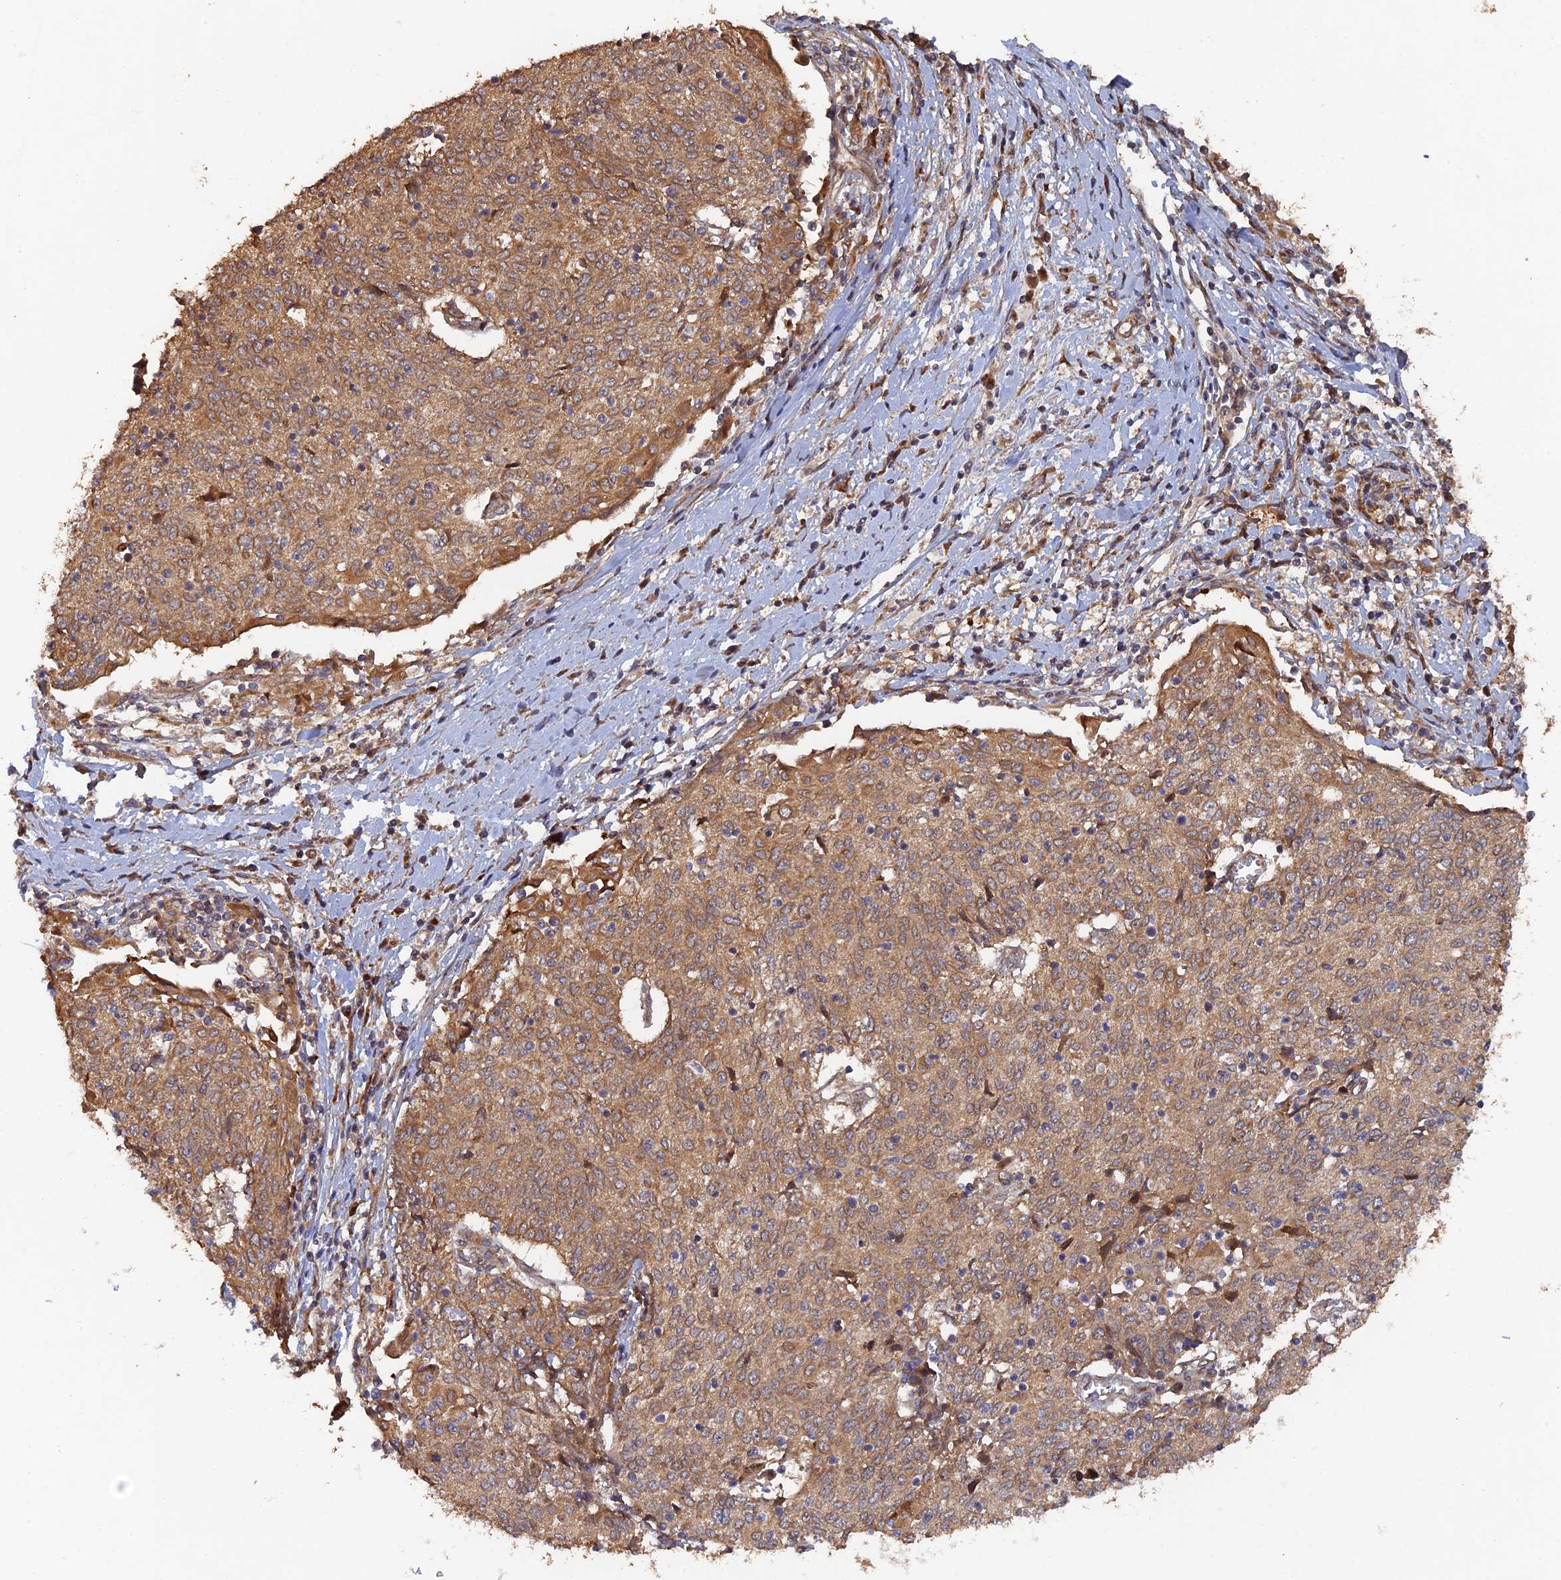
{"staining": {"intensity": "moderate", "quantity": ">75%", "location": "cytoplasmic/membranous"}, "tissue": "cervical cancer", "cell_type": "Tumor cells", "image_type": "cancer", "snomed": [{"axis": "morphology", "description": "Squamous cell carcinoma, NOS"}, {"axis": "topography", "description": "Cervix"}], "caption": "Cervical cancer (squamous cell carcinoma) tissue displays moderate cytoplasmic/membranous expression in about >75% of tumor cells, visualized by immunohistochemistry. The staining is performed using DAB brown chromogen to label protein expression. The nuclei are counter-stained blue using hematoxylin.", "gene": "VPS37C", "patient": {"sex": "female", "age": 52}}